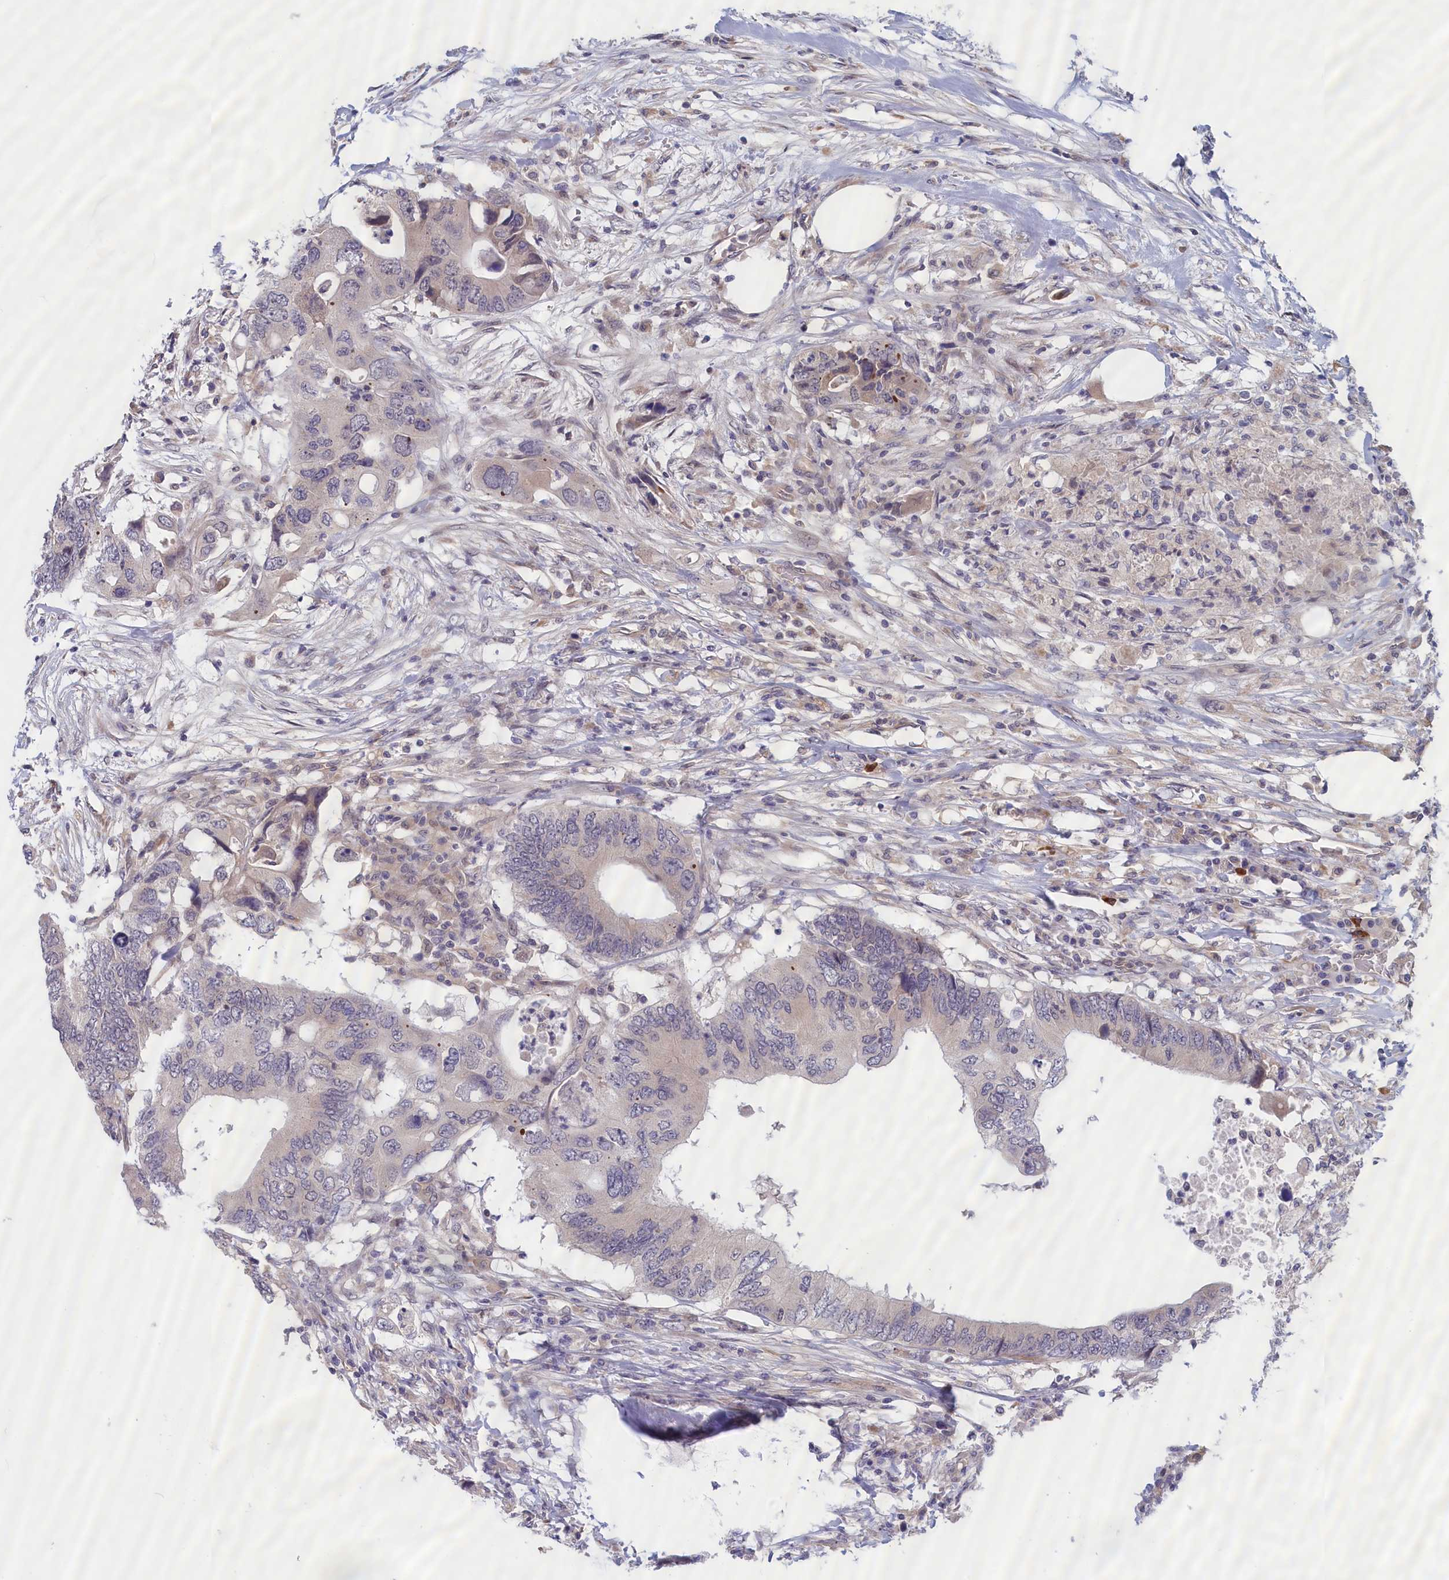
{"staining": {"intensity": "negative", "quantity": "none", "location": "none"}, "tissue": "colorectal cancer", "cell_type": "Tumor cells", "image_type": "cancer", "snomed": [{"axis": "morphology", "description": "Adenocarcinoma, NOS"}, {"axis": "topography", "description": "Colon"}], "caption": "A high-resolution image shows IHC staining of colorectal cancer, which reveals no significant positivity in tumor cells.", "gene": "IGFALS", "patient": {"sex": "male", "age": 71}}